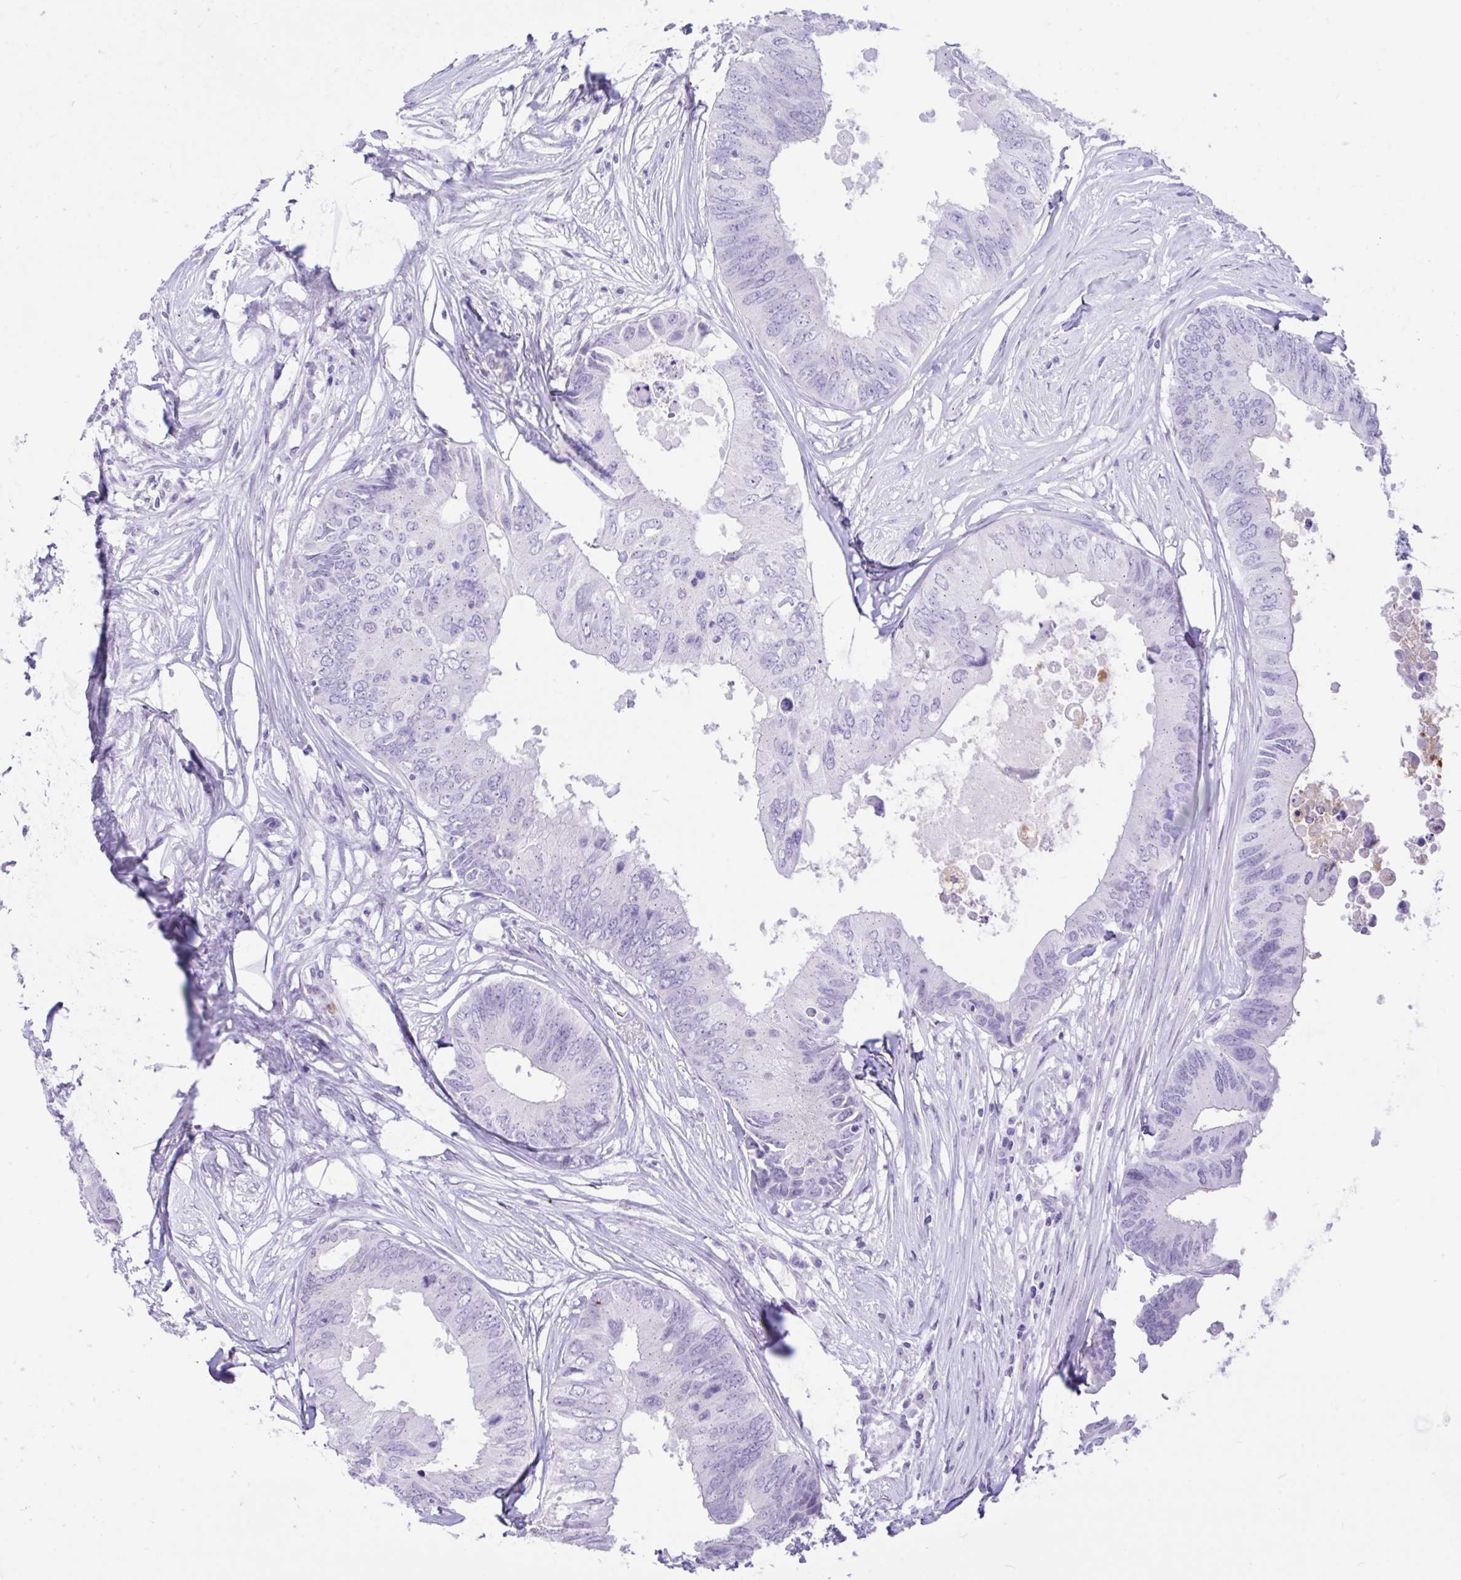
{"staining": {"intensity": "negative", "quantity": "none", "location": "none"}, "tissue": "colorectal cancer", "cell_type": "Tumor cells", "image_type": "cancer", "snomed": [{"axis": "morphology", "description": "Adenocarcinoma, NOS"}, {"axis": "topography", "description": "Colon"}], "caption": "Colorectal cancer was stained to show a protein in brown. There is no significant staining in tumor cells.", "gene": "REEP1", "patient": {"sex": "male", "age": 71}}